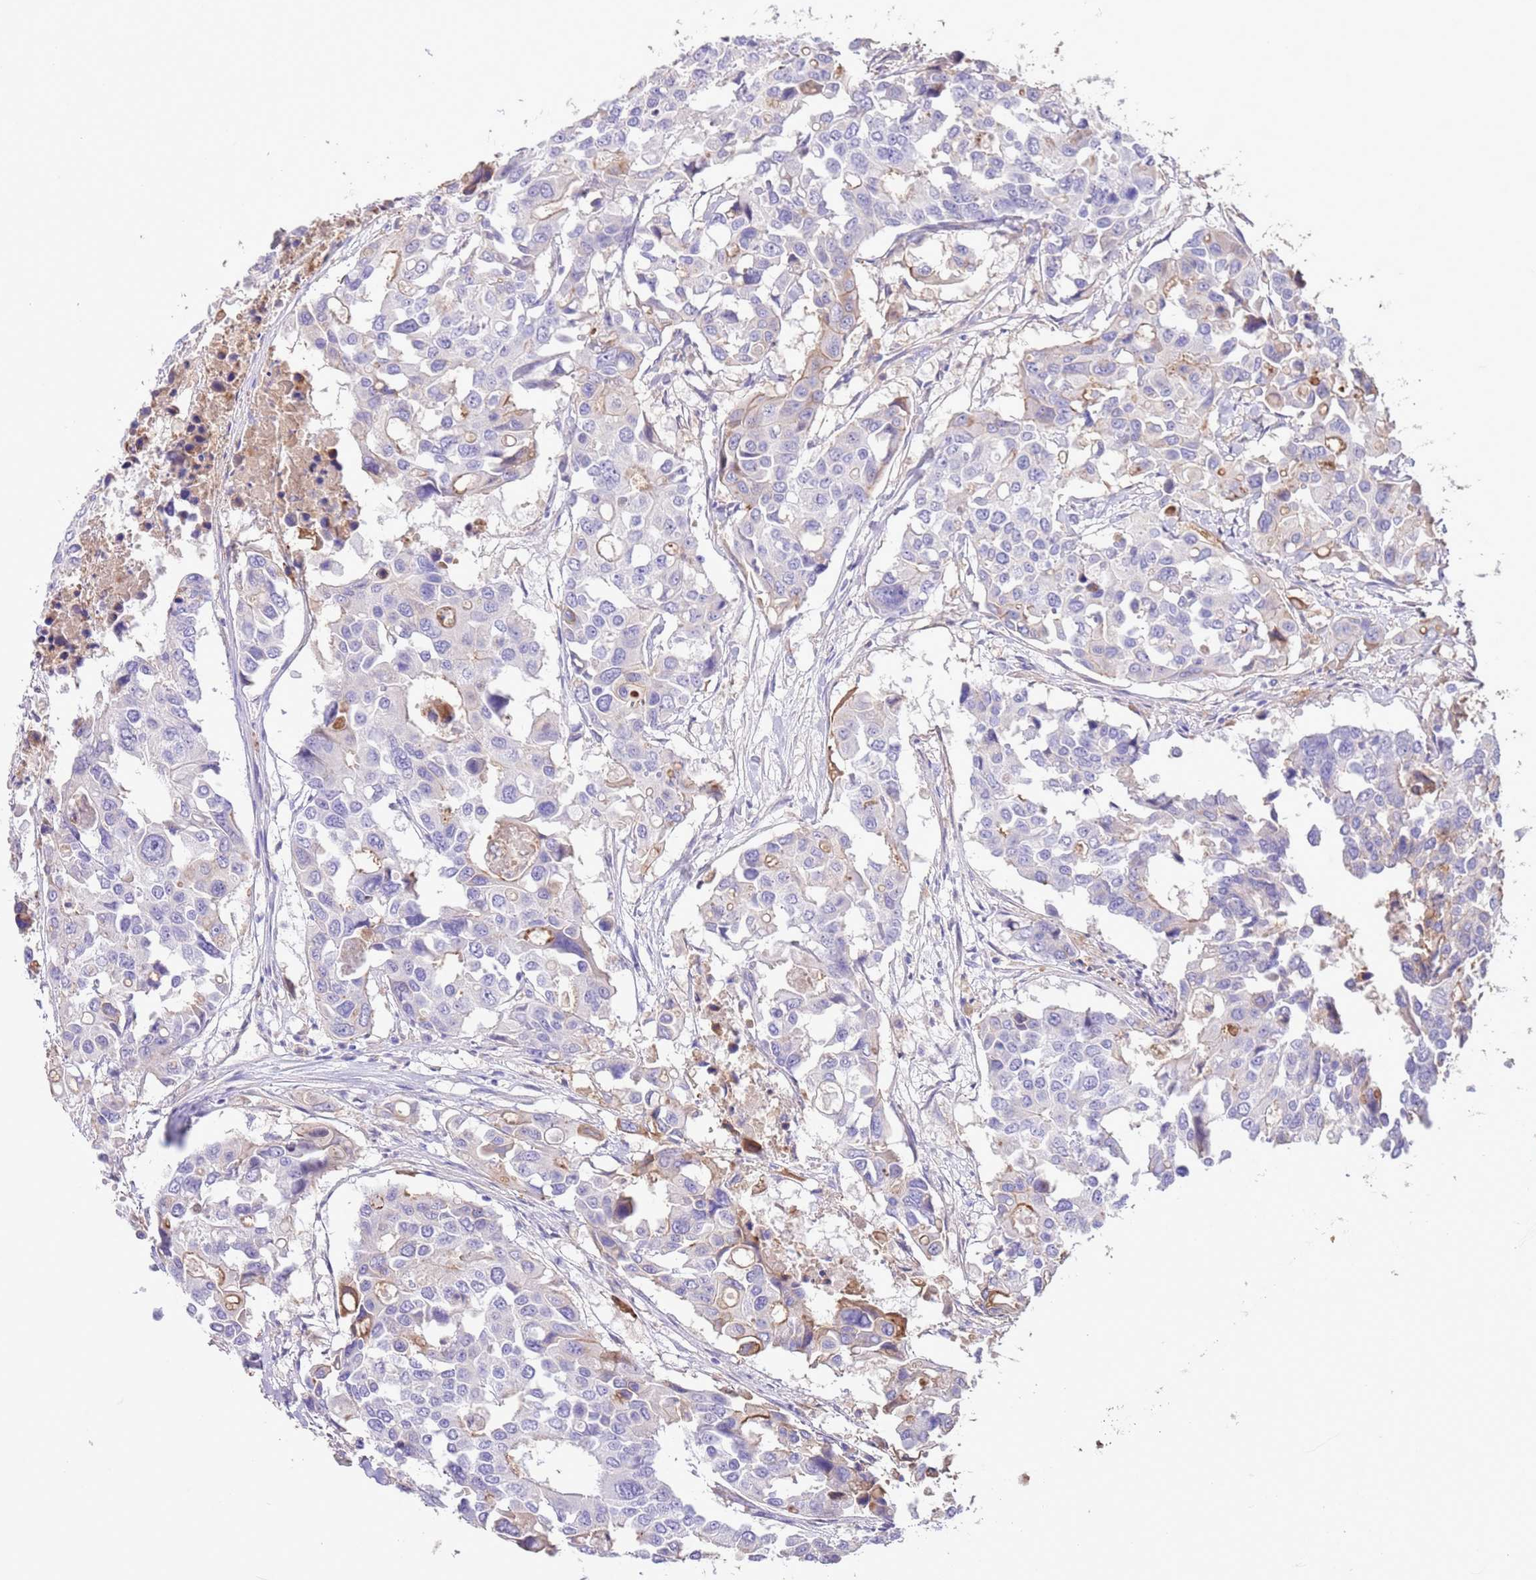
{"staining": {"intensity": "weak", "quantity": "<25%", "location": "cytoplasmic/membranous"}, "tissue": "colorectal cancer", "cell_type": "Tumor cells", "image_type": "cancer", "snomed": [{"axis": "morphology", "description": "Adenocarcinoma, NOS"}, {"axis": "topography", "description": "Colon"}], "caption": "This is an IHC photomicrograph of colorectal cancer (adenocarcinoma). There is no expression in tumor cells.", "gene": "IGF1", "patient": {"sex": "male", "age": 77}}